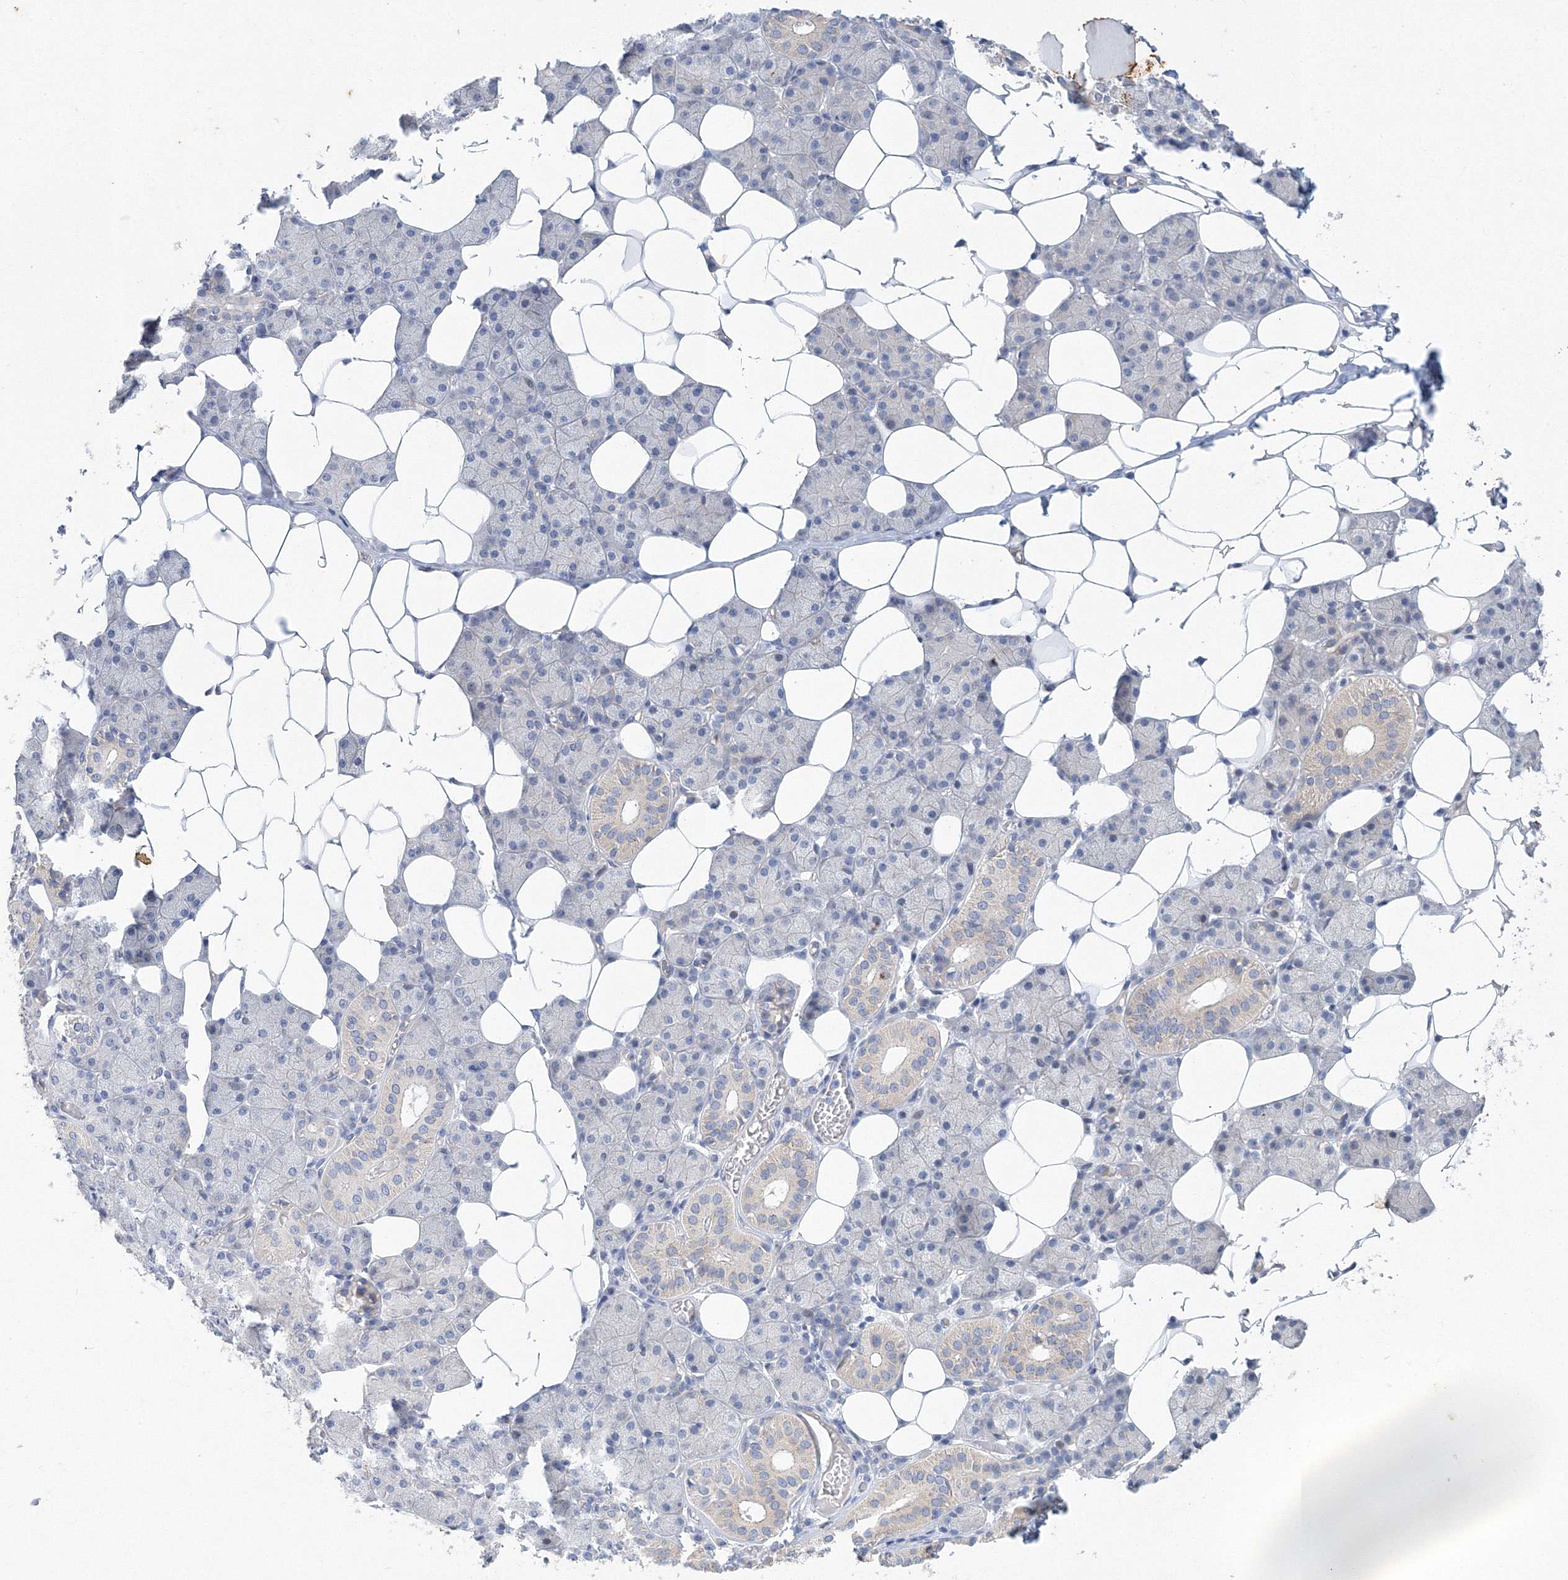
{"staining": {"intensity": "negative", "quantity": "none", "location": "none"}, "tissue": "salivary gland", "cell_type": "Glandular cells", "image_type": "normal", "snomed": [{"axis": "morphology", "description": "Normal tissue, NOS"}, {"axis": "topography", "description": "Salivary gland"}], "caption": "This is an immunohistochemistry (IHC) histopathology image of benign salivary gland. There is no positivity in glandular cells.", "gene": "TANC1", "patient": {"sex": "female", "age": 33}}